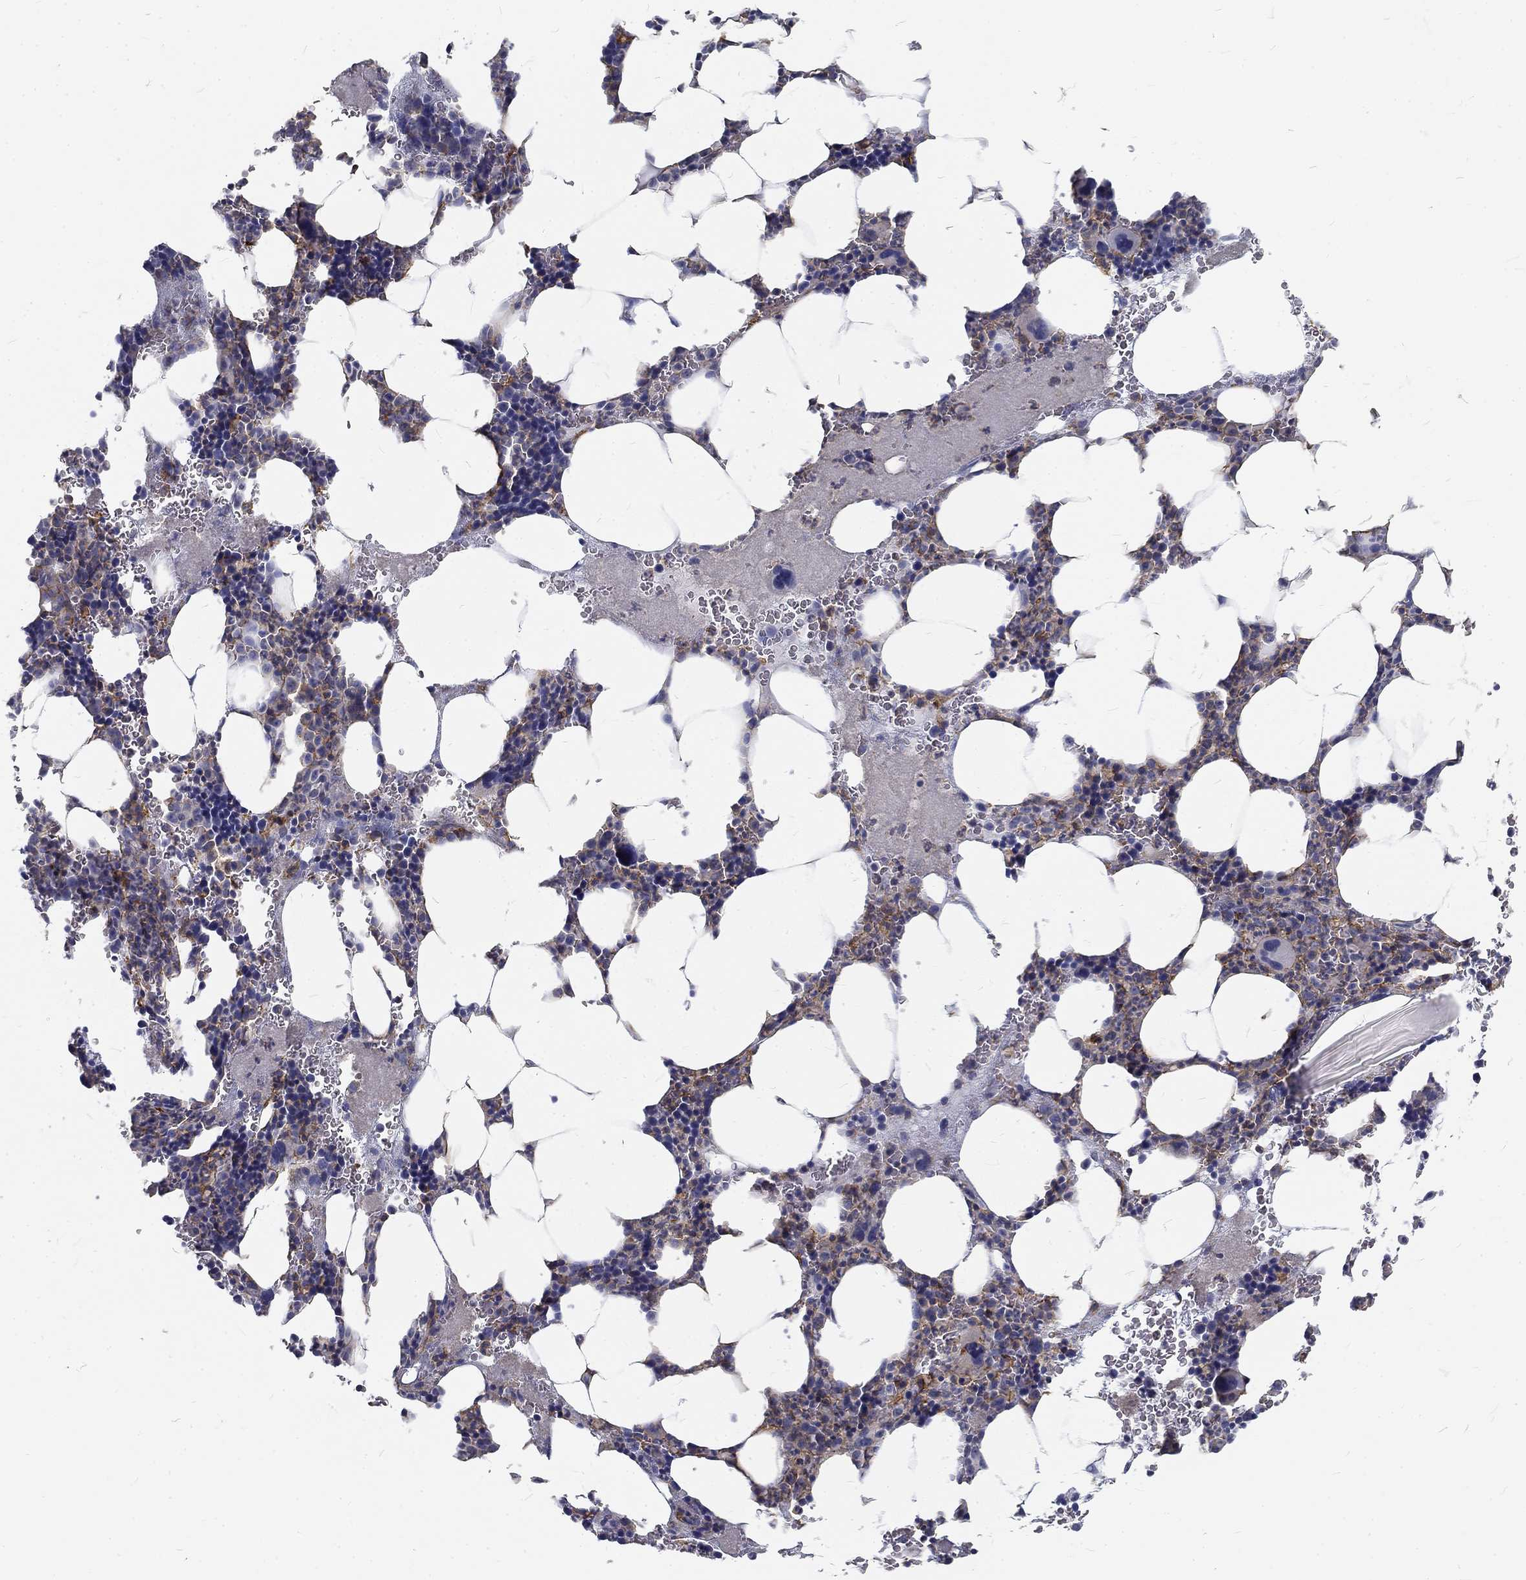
{"staining": {"intensity": "moderate", "quantity": "<25%", "location": "cytoplasmic/membranous"}, "tissue": "bone marrow", "cell_type": "Hematopoietic cells", "image_type": "normal", "snomed": [{"axis": "morphology", "description": "Normal tissue, NOS"}, {"axis": "topography", "description": "Bone marrow"}], "caption": "DAB immunohistochemical staining of benign human bone marrow displays moderate cytoplasmic/membranous protein staining in about <25% of hematopoietic cells.", "gene": "MTMR11", "patient": {"sex": "male", "age": 44}}